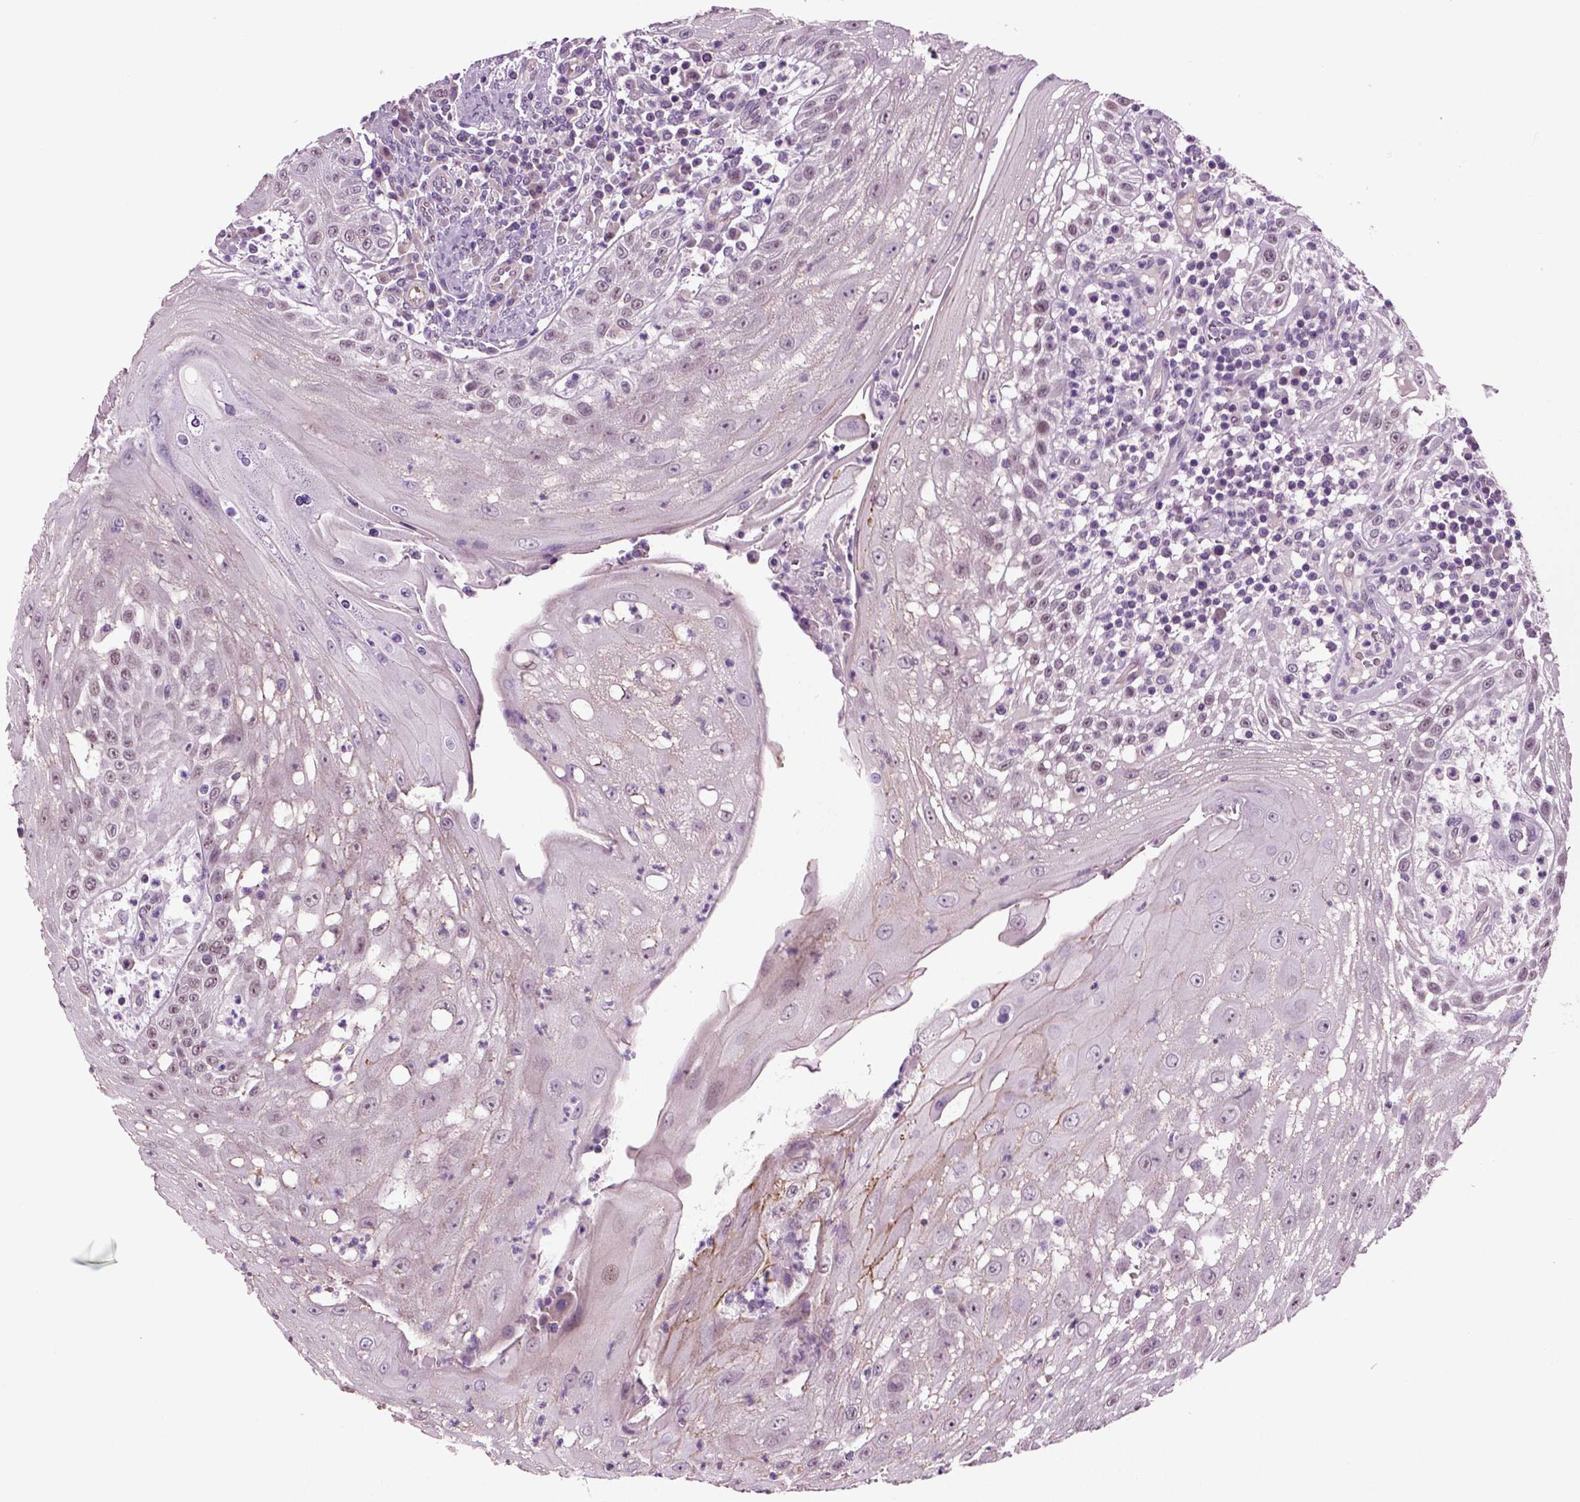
{"staining": {"intensity": "negative", "quantity": "none", "location": "none"}, "tissue": "head and neck cancer", "cell_type": "Tumor cells", "image_type": "cancer", "snomed": [{"axis": "morphology", "description": "Squamous cell carcinoma, NOS"}, {"axis": "topography", "description": "Oral tissue"}, {"axis": "topography", "description": "Head-Neck"}], "caption": "A micrograph of head and neck squamous cell carcinoma stained for a protein demonstrates no brown staining in tumor cells.", "gene": "COL9A2", "patient": {"sex": "male", "age": 58}}